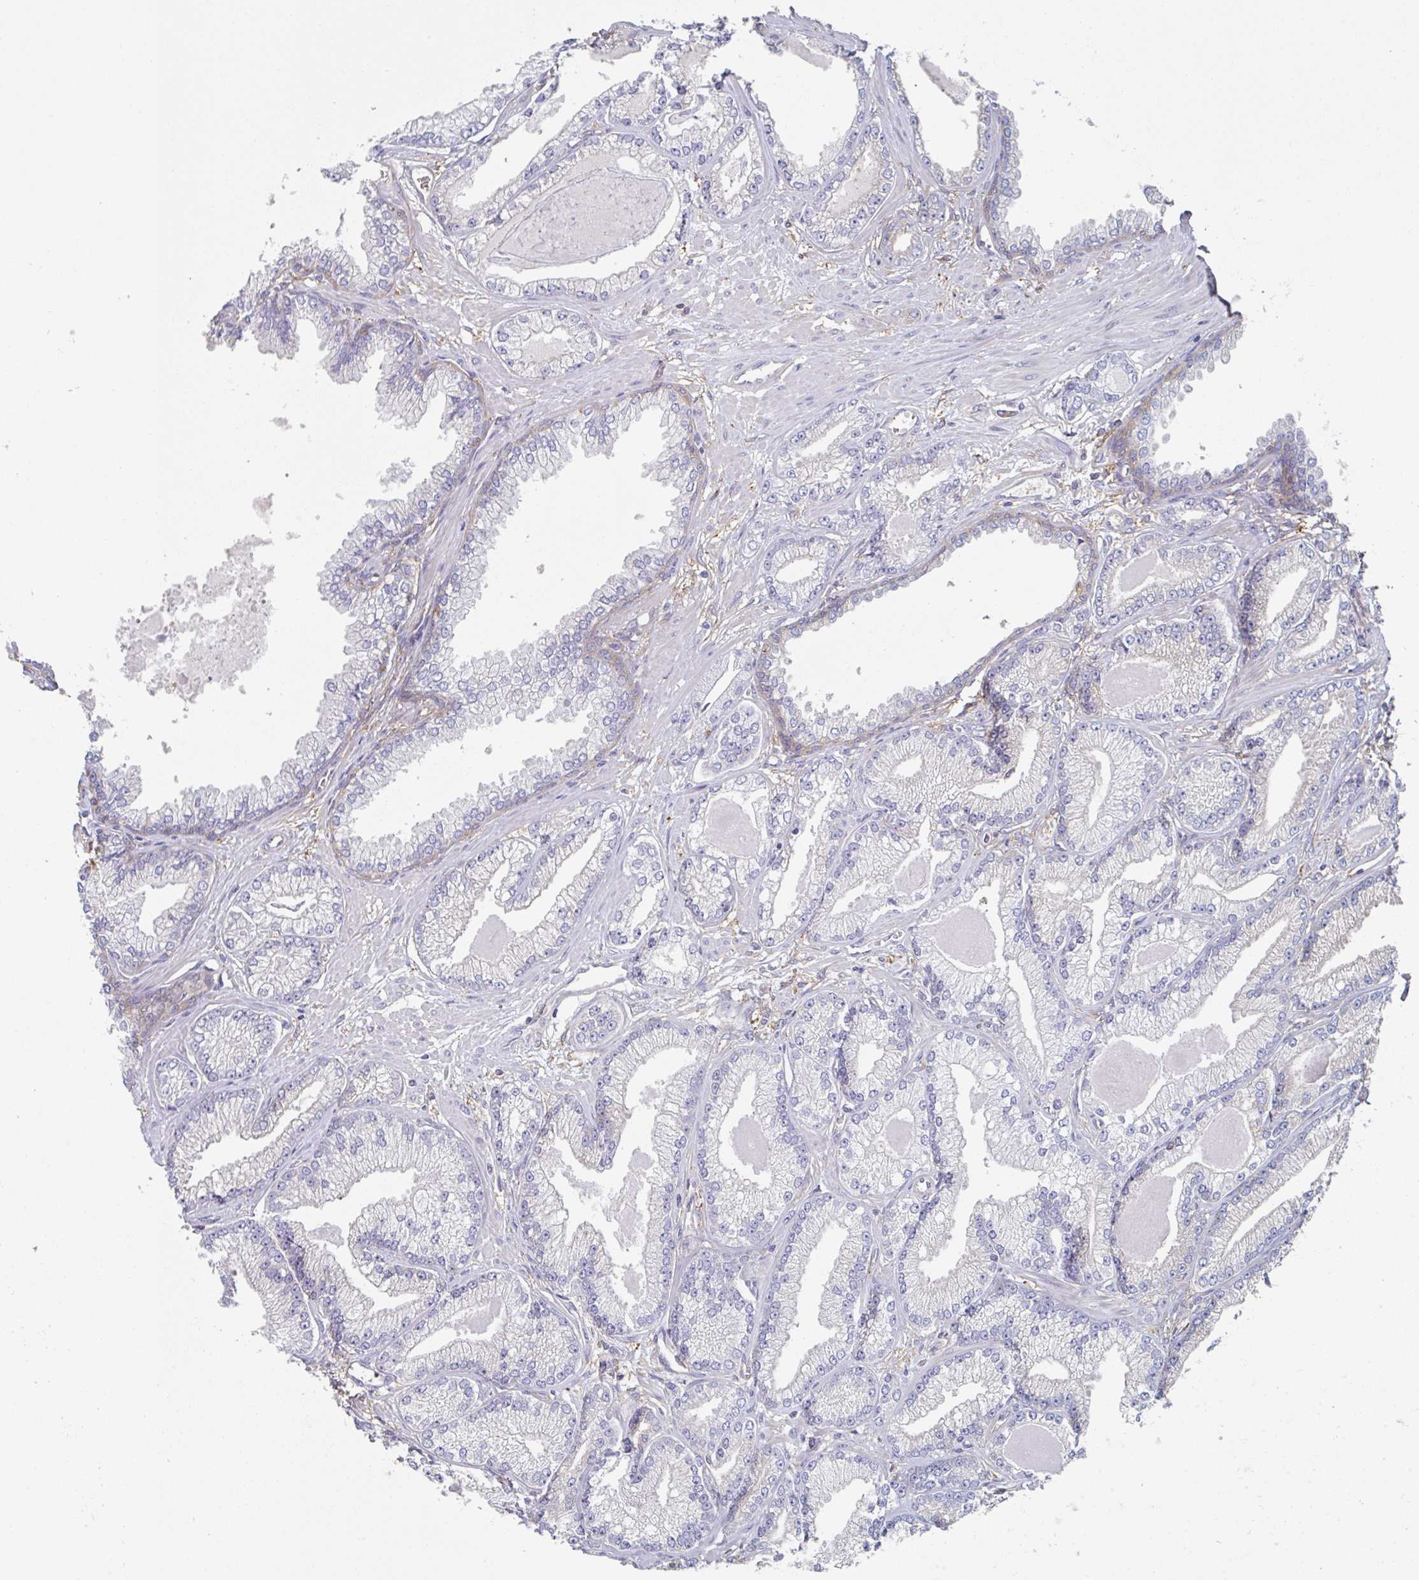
{"staining": {"intensity": "negative", "quantity": "none", "location": "none"}, "tissue": "prostate cancer", "cell_type": "Tumor cells", "image_type": "cancer", "snomed": [{"axis": "morphology", "description": "Adenocarcinoma, Low grade"}, {"axis": "topography", "description": "Prostate"}], "caption": "Immunohistochemistry (IHC) micrograph of neoplastic tissue: adenocarcinoma (low-grade) (prostate) stained with DAB demonstrates no significant protein staining in tumor cells.", "gene": "AMPD2", "patient": {"sex": "male", "age": 64}}